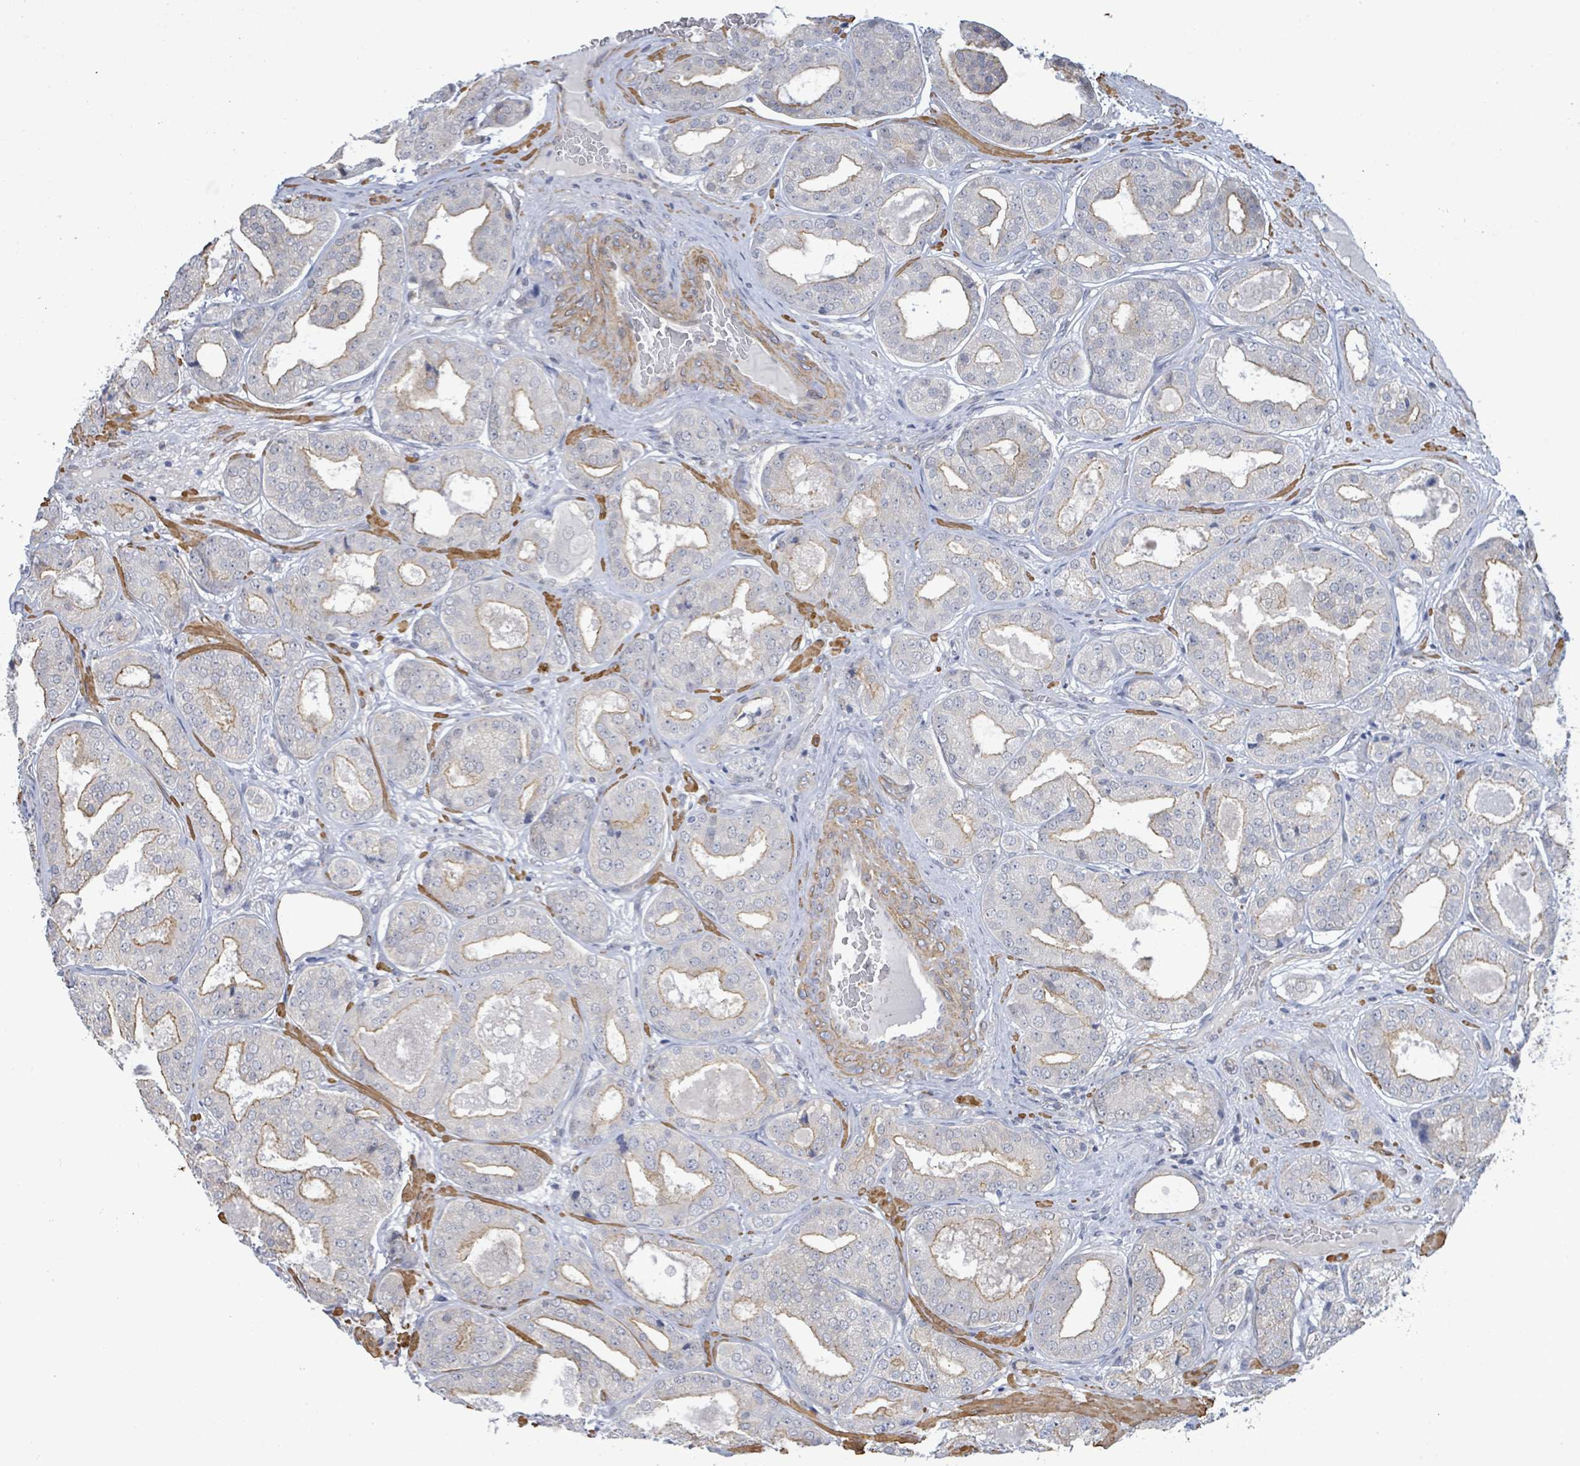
{"staining": {"intensity": "moderate", "quantity": "<25%", "location": "cytoplasmic/membranous"}, "tissue": "prostate cancer", "cell_type": "Tumor cells", "image_type": "cancer", "snomed": [{"axis": "morphology", "description": "Adenocarcinoma, High grade"}, {"axis": "topography", "description": "Prostate"}], "caption": "The photomicrograph displays a brown stain indicating the presence of a protein in the cytoplasmic/membranous of tumor cells in prostate cancer (high-grade adenocarcinoma). The staining was performed using DAB (3,3'-diaminobenzidine), with brown indicating positive protein expression. Nuclei are stained blue with hematoxylin.", "gene": "DMRTC1B", "patient": {"sex": "male", "age": 63}}